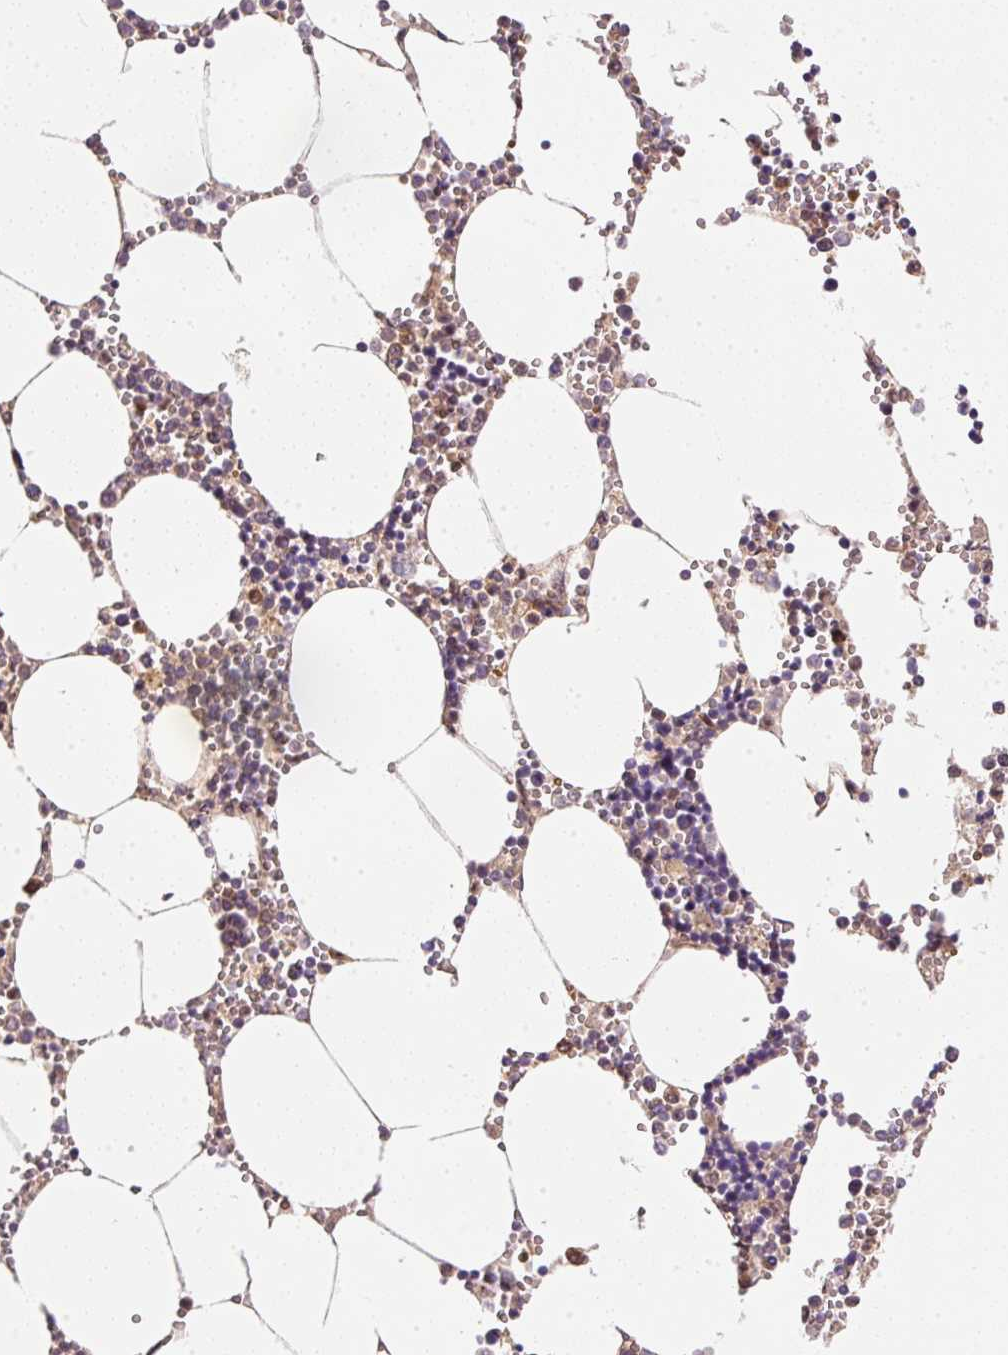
{"staining": {"intensity": "moderate", "quantity": "25%-75%", "location": "cytoplasmic/membranous"}, "tissue": "bone marrow", "cell_type": "Hematopoietic cells", "image_type": "normal", "snomed": [{"axis": "morphology", "description": "Normal tissue, NOS"}, {"axis": "topography", "description": "Bone marrow"}], "caption": "A micrograph of human bone marrow stained for a protein shows moderate cytoplasmic/membranous brown staining in hematopoietic cells. (Stains: DAB in brown, nuclei in blue, Microscopy: brightfield microscopy at high magnification).", "gene": "CTTNBP2", "patient": {"sex": "male", "age": 54}}